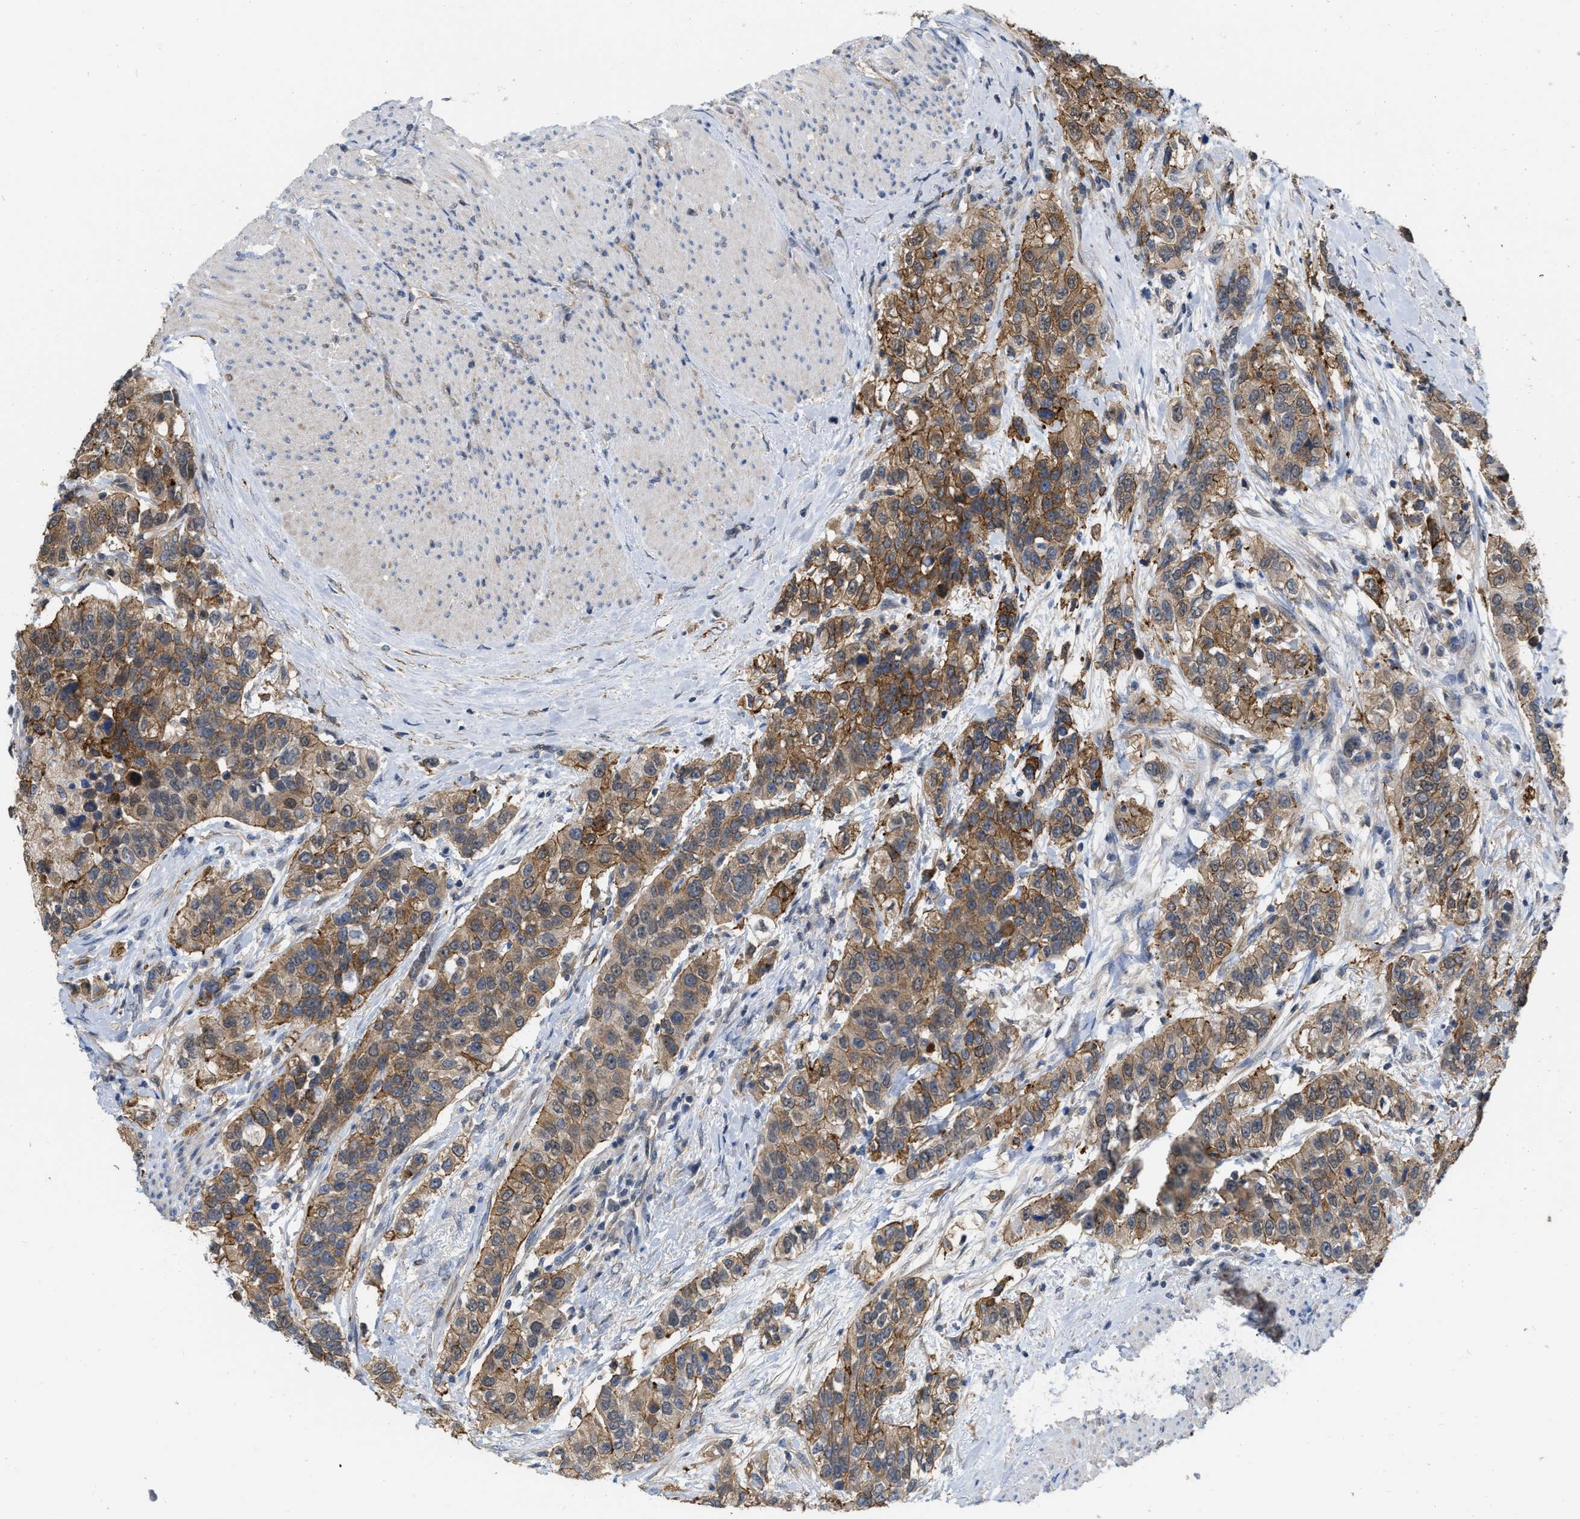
{"staining": {"intensity": "moderate", "quantity": ">75%", "location": "cytoplasmic/membranous"}, "tissue": "urothelial cancer", "cell_type": "Tumor cells", "image_type": "cancer", "snomed": [{"axis": "morphology", "description": "Urothelial carcinoma, High grade"}, {"axis": "topography", "description": "Urinary bladder"}], "caption": "Immunohistochemical staining of human urothelial cancer displays moderate cytoplasmic/membranous protein positivity in about >75% of tumor cells.", "gene": "NAPEPLD", "patient": {"sex": "female", "age": 80}}